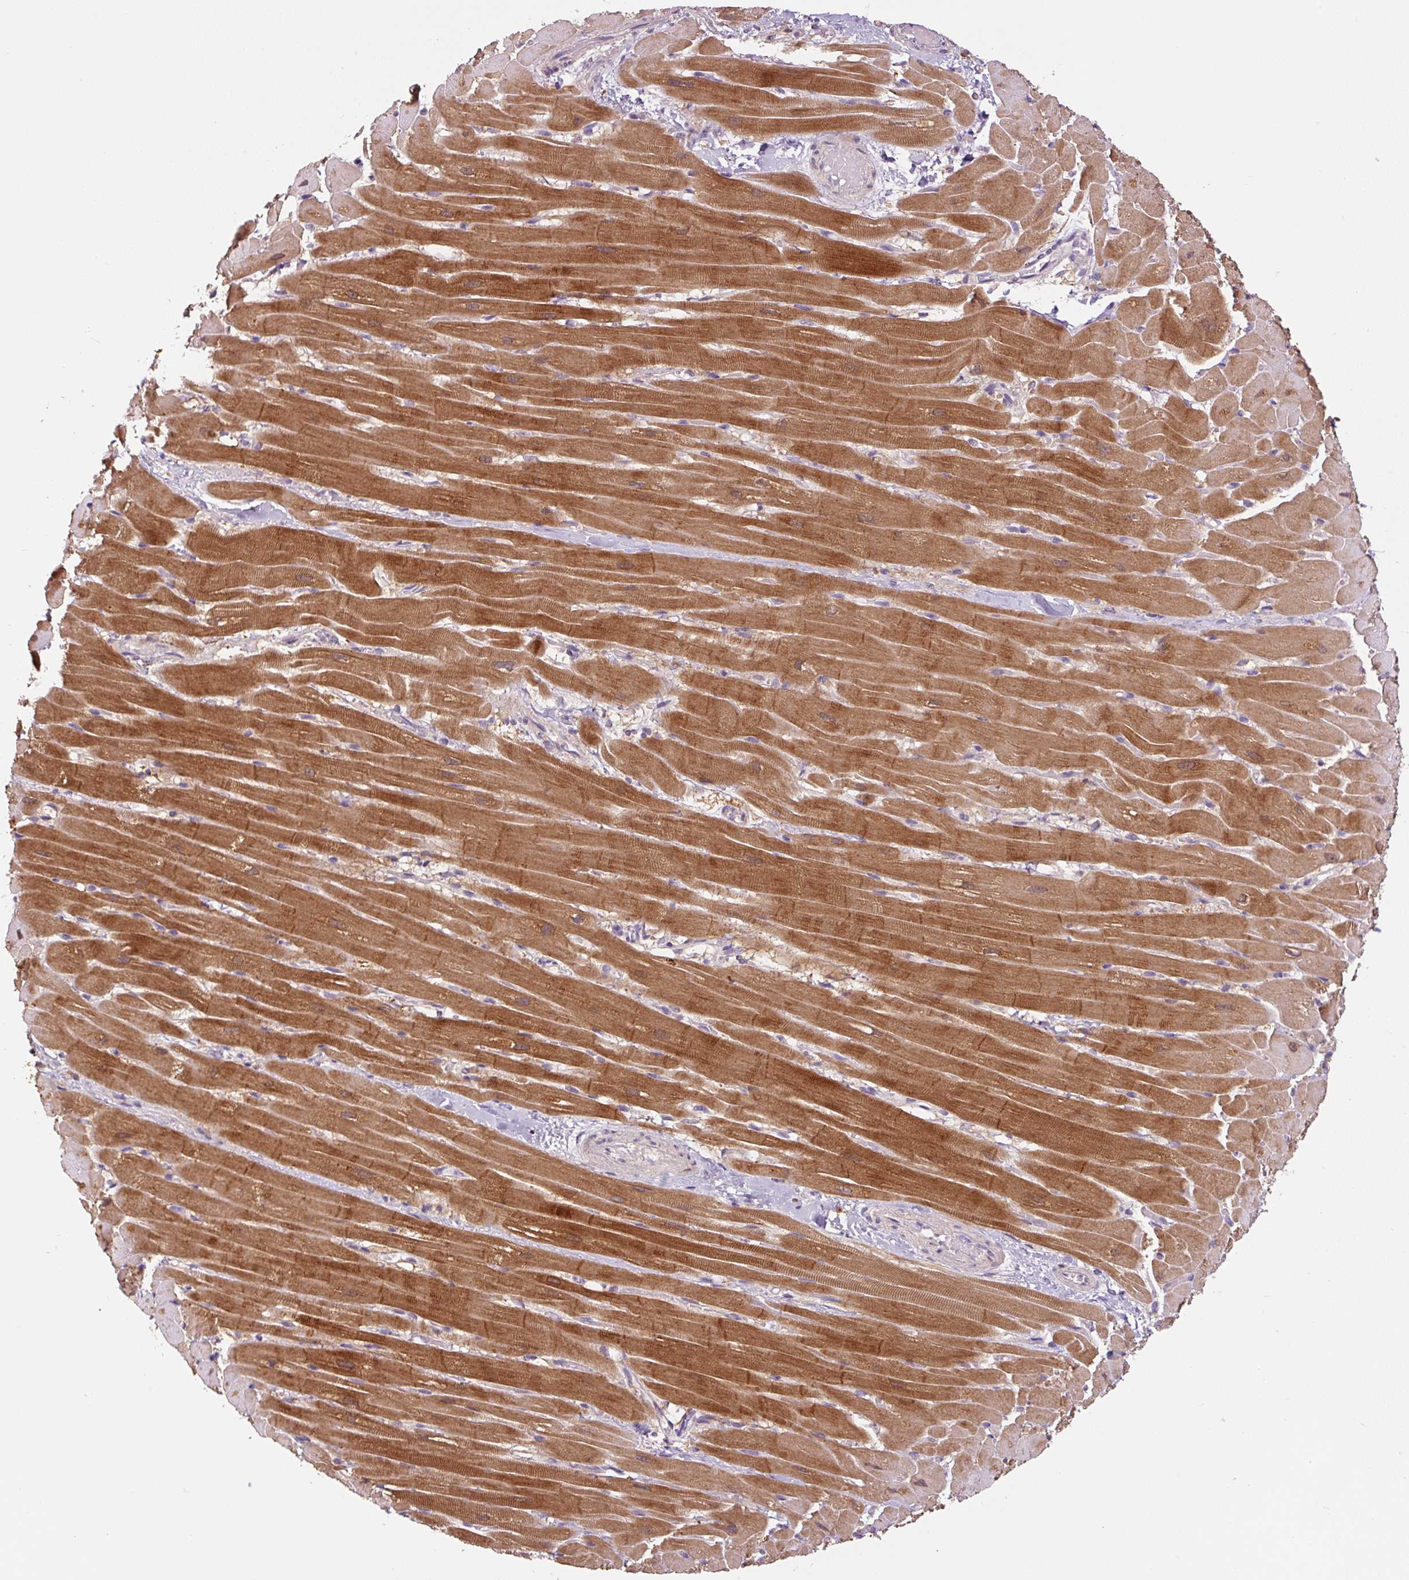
{"staining": {"intensity": "strong", "quantity": ">75%", "location": "cytoplasmic/membranous"}, "tissue": "heart muscle", "cell_type": "Cardiomyocytes", "image_type": "normal", "snomed": [{"axis": "morphology", "description": "Normal tissue, NOS"}, {"axis": "topography", "description": "Heart"}], "caption": "DAB immunohistochemical staining of unremarkable human heart muscle reveals strong cytoplasmic/membranous protein expression in about >75% of cardiomyocytes.", "gene": "PRKAA2", "patient": {"sex": "male", "age": 37}}